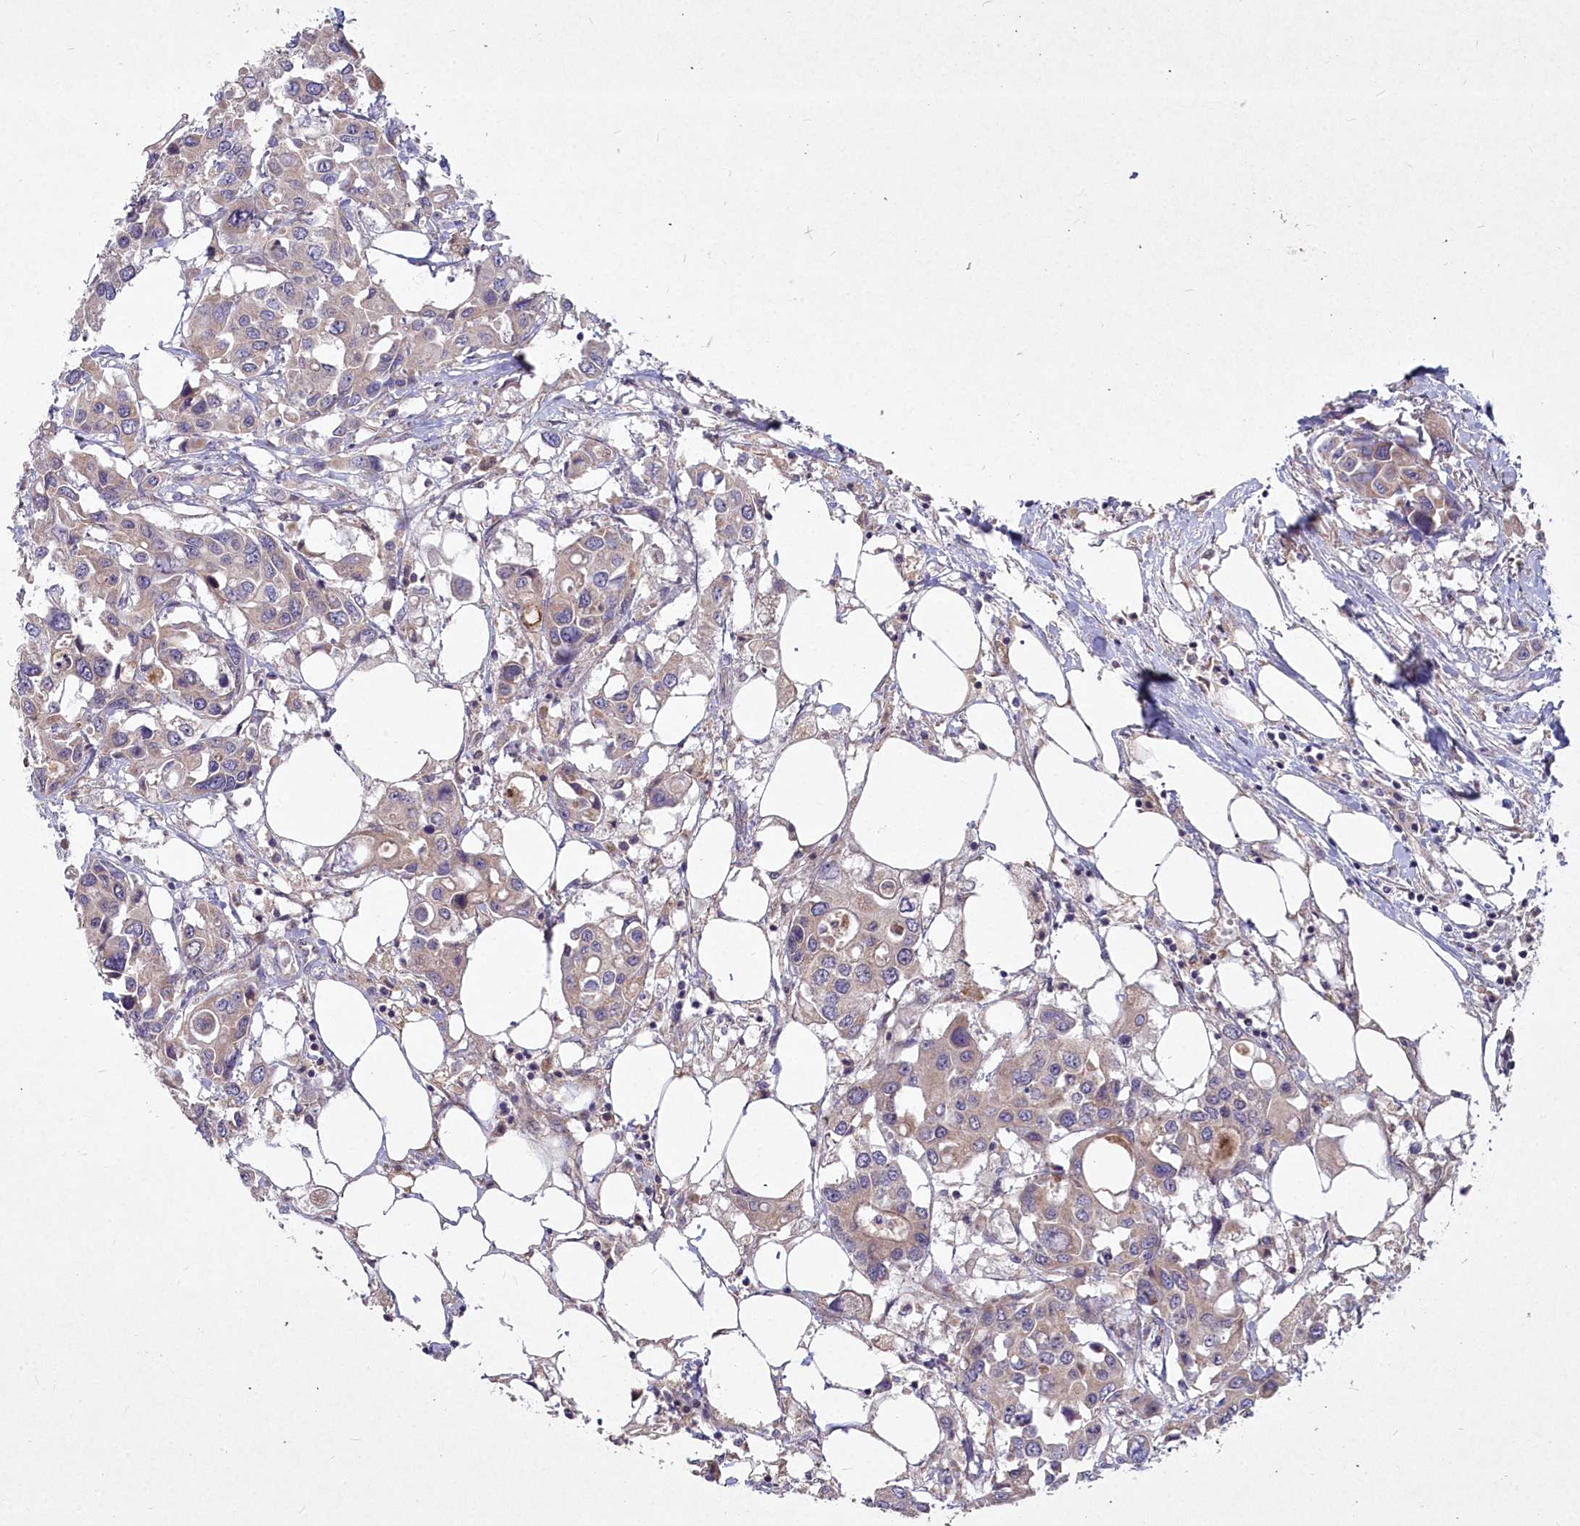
{"staining": {"intensity": "weak", "quantity": ">75%", "location": "cytoplasmic/membranous"}, "tissue": "colorectal cancer", "cell_type": "Tumor cells", "image_type": "cancer", "snomed": [{"axis": "morphology", "description": "Adenocarcinoma, NOS"}, {"axis": "topography", "description": "Colon"}], "caption": "Human adenocarcinoma (colorectal) stained with a protein marker reveals weak staining in tumor cells.", "gene": "MICU2", "patient": {"sex": "male", "age": 77}}